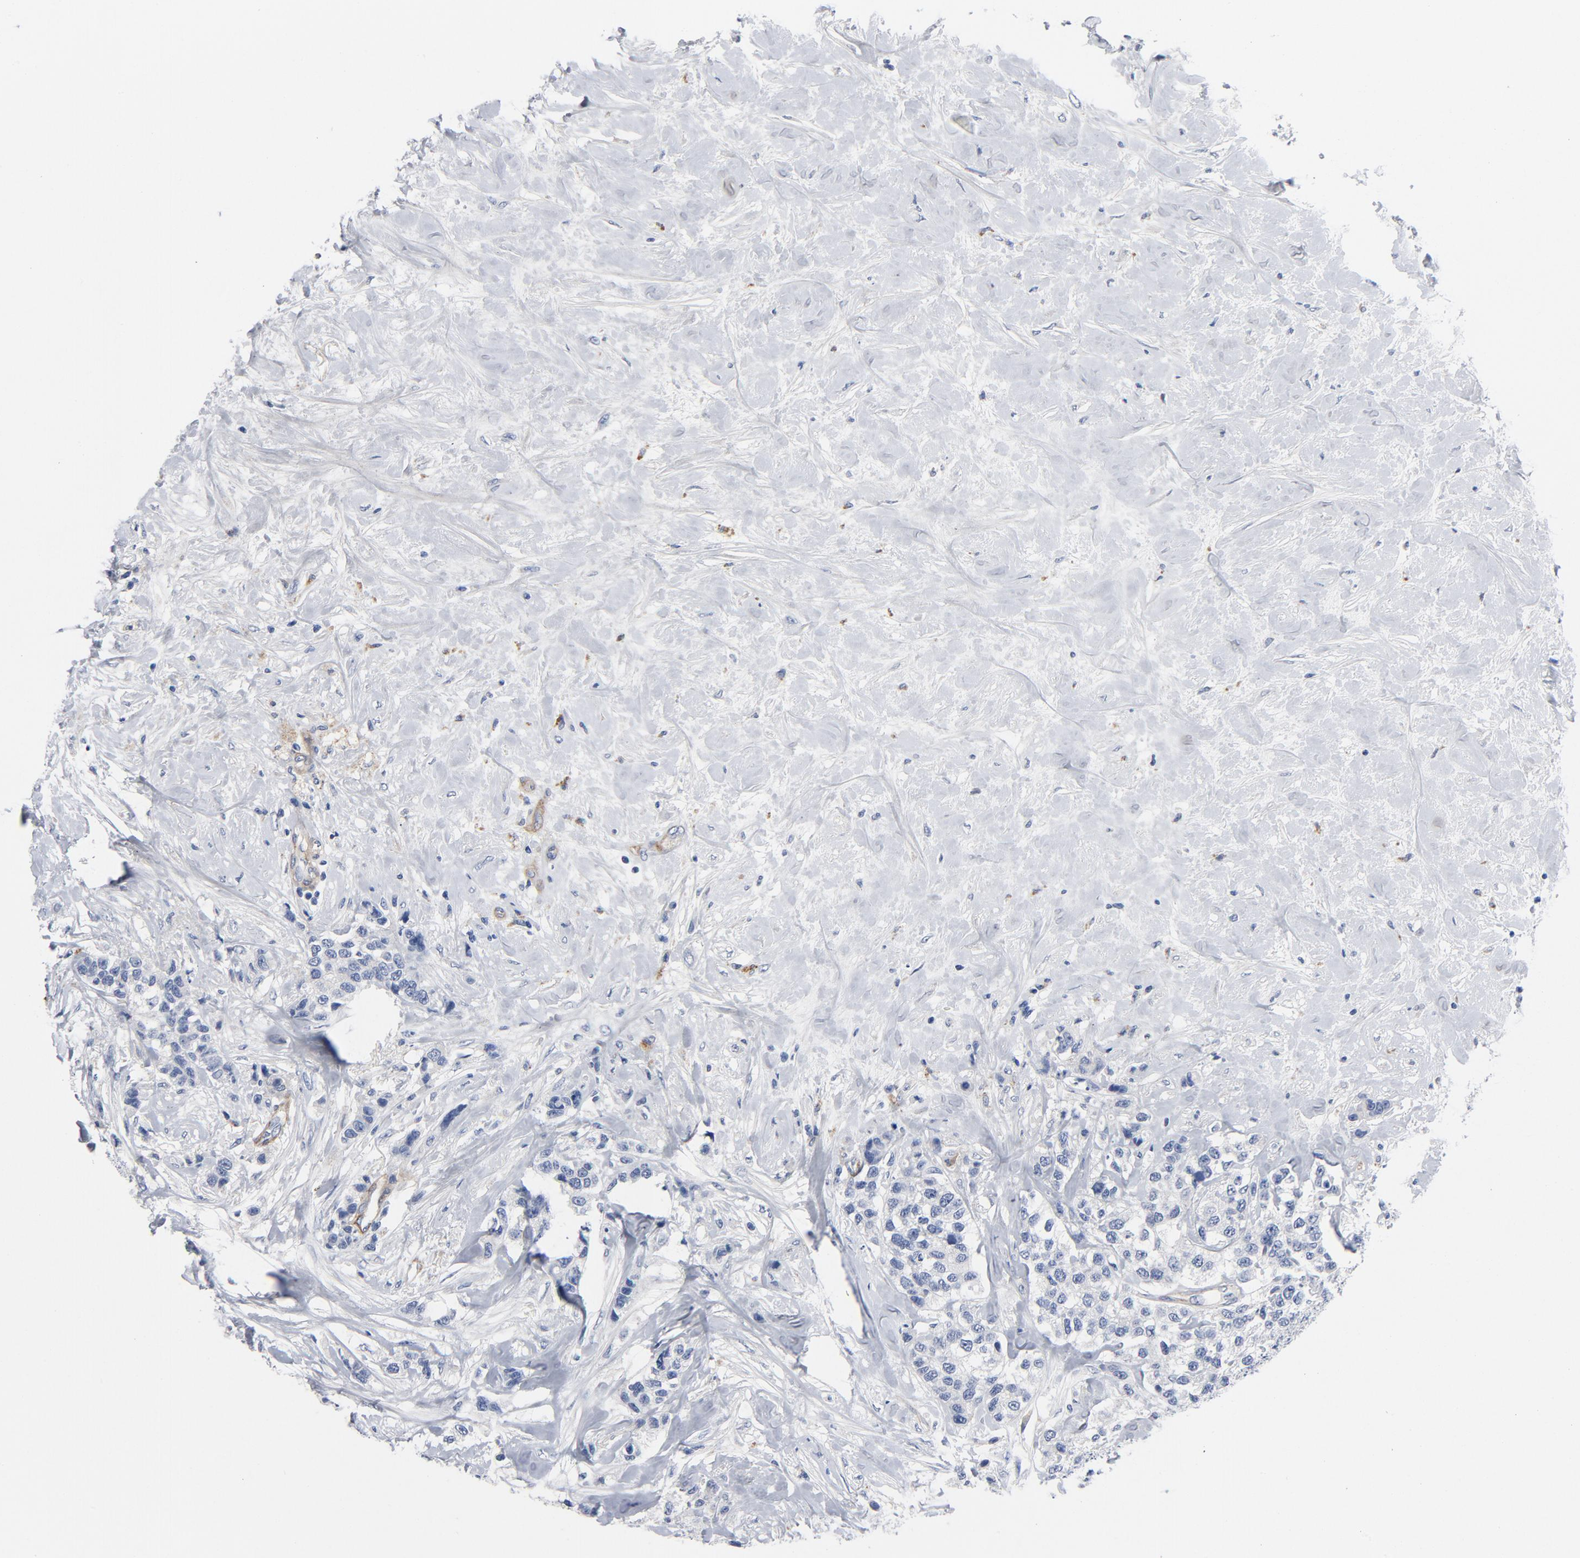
{"staining": {"intensity": "negative", "quantity": "none", "location": "none"}, "tissue": "breast cancer", "cell_type": "Tumor cells", "image_type": "cancer", "snomed": [{"axis": "morphology", "description": "Duct carcinoma"}, {"axis": "topography", "description": "Breast"}], "caption": "The histopathology image displays no significant positivity in tumor cells of invasive ductal carcinoma (breast). (DAB (3,3'-diaminobenzidine) immunohistochemistry with hematoxylin counter stain).", "gene": "LAMC1", "patient": {"sex": "female", "age": 51}}